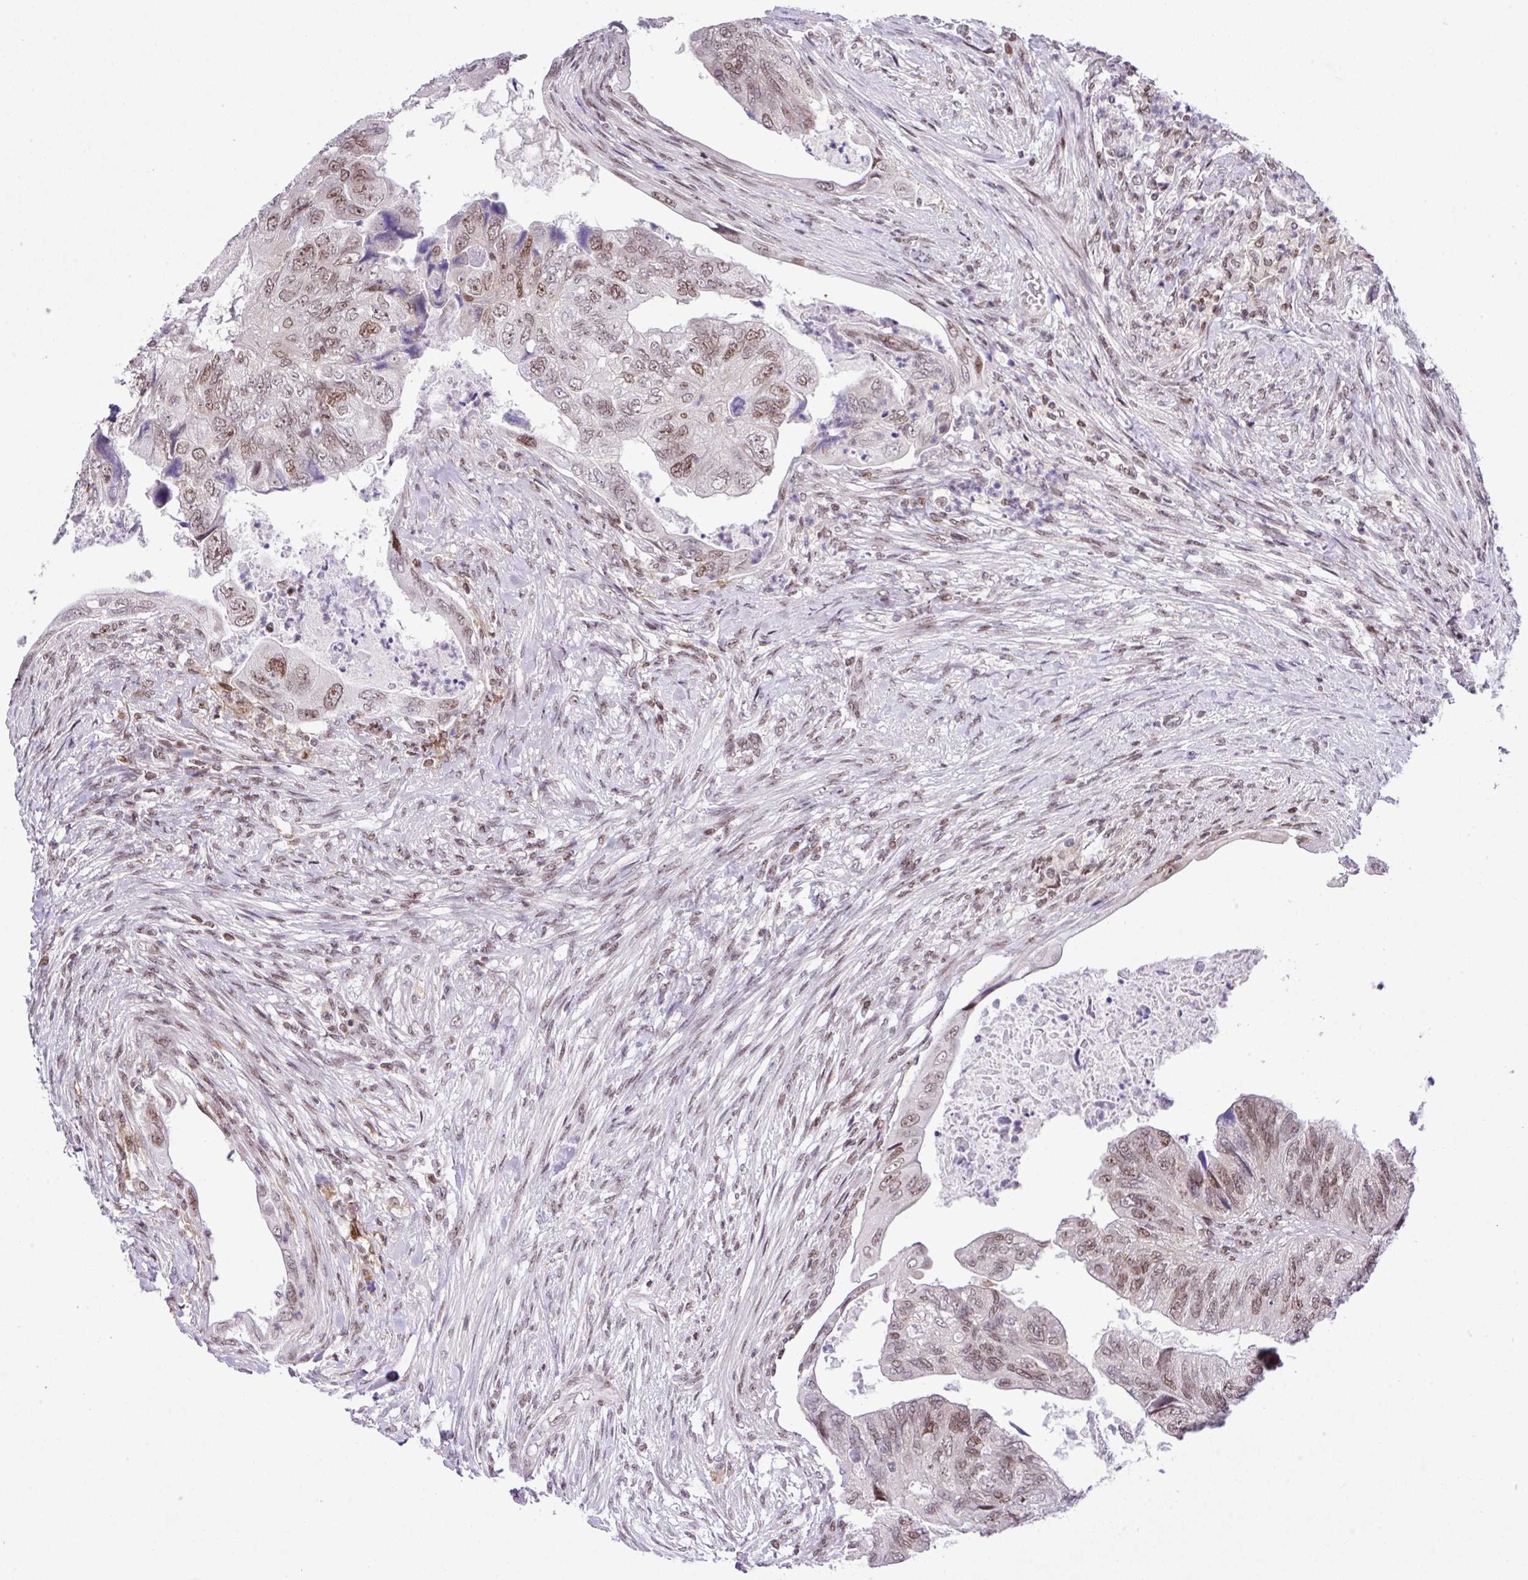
{"staining": {"intensity": "moderate", "quantity": ">75%", "location": "nuclear"}, "tissue": "colorectal cancer", "cell_type": "Tumor cells", "image_type": "cancer", "snomed": [{"axis": "morphology", "description": "Adenocarcinoma, NOS"}, {"axis": "topography", "description": "Rectum"}], "caption": "Immunohistochemical staining of human colorectal adenocarcinoma exhibits medium levels of moderate nuclear expression in about >75% of tumor cells.", "gene": "CCDC137", "patient": {"sex": "male", "age": 63}}